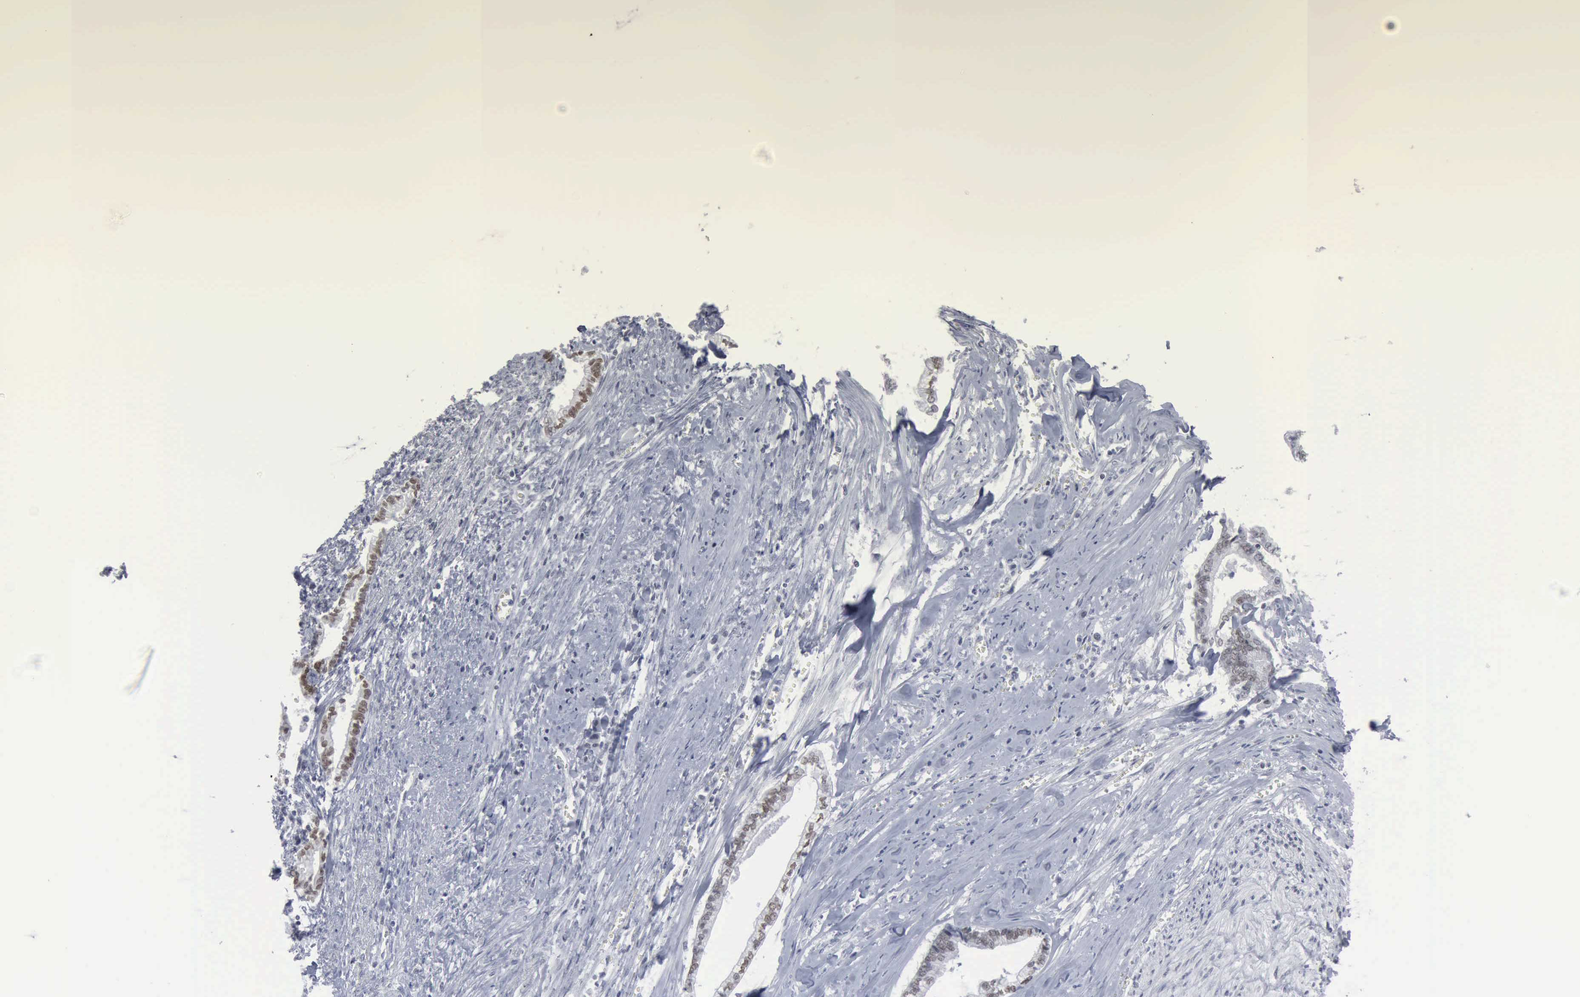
{"staining": {"intensity": "moderate", "quantity": ">75%", "location": "nuclear"}, "tissue": "liver cancer", "cell_type": "Tumor cells", "image_type": "cancer", "snomed": [{"axis": "morphology", "description": "Cholangiocarcinoma"}, {"axis": "topography", "description": "Liver"}], "caption": "The histopathology image reveals staining of liver cancer (cholangiocarcinoma), revealing moderate nuclear protein expression (brown color) within tumor cells.", "gene": "XPA", "patient": {"sex": "male", "age": 57}}